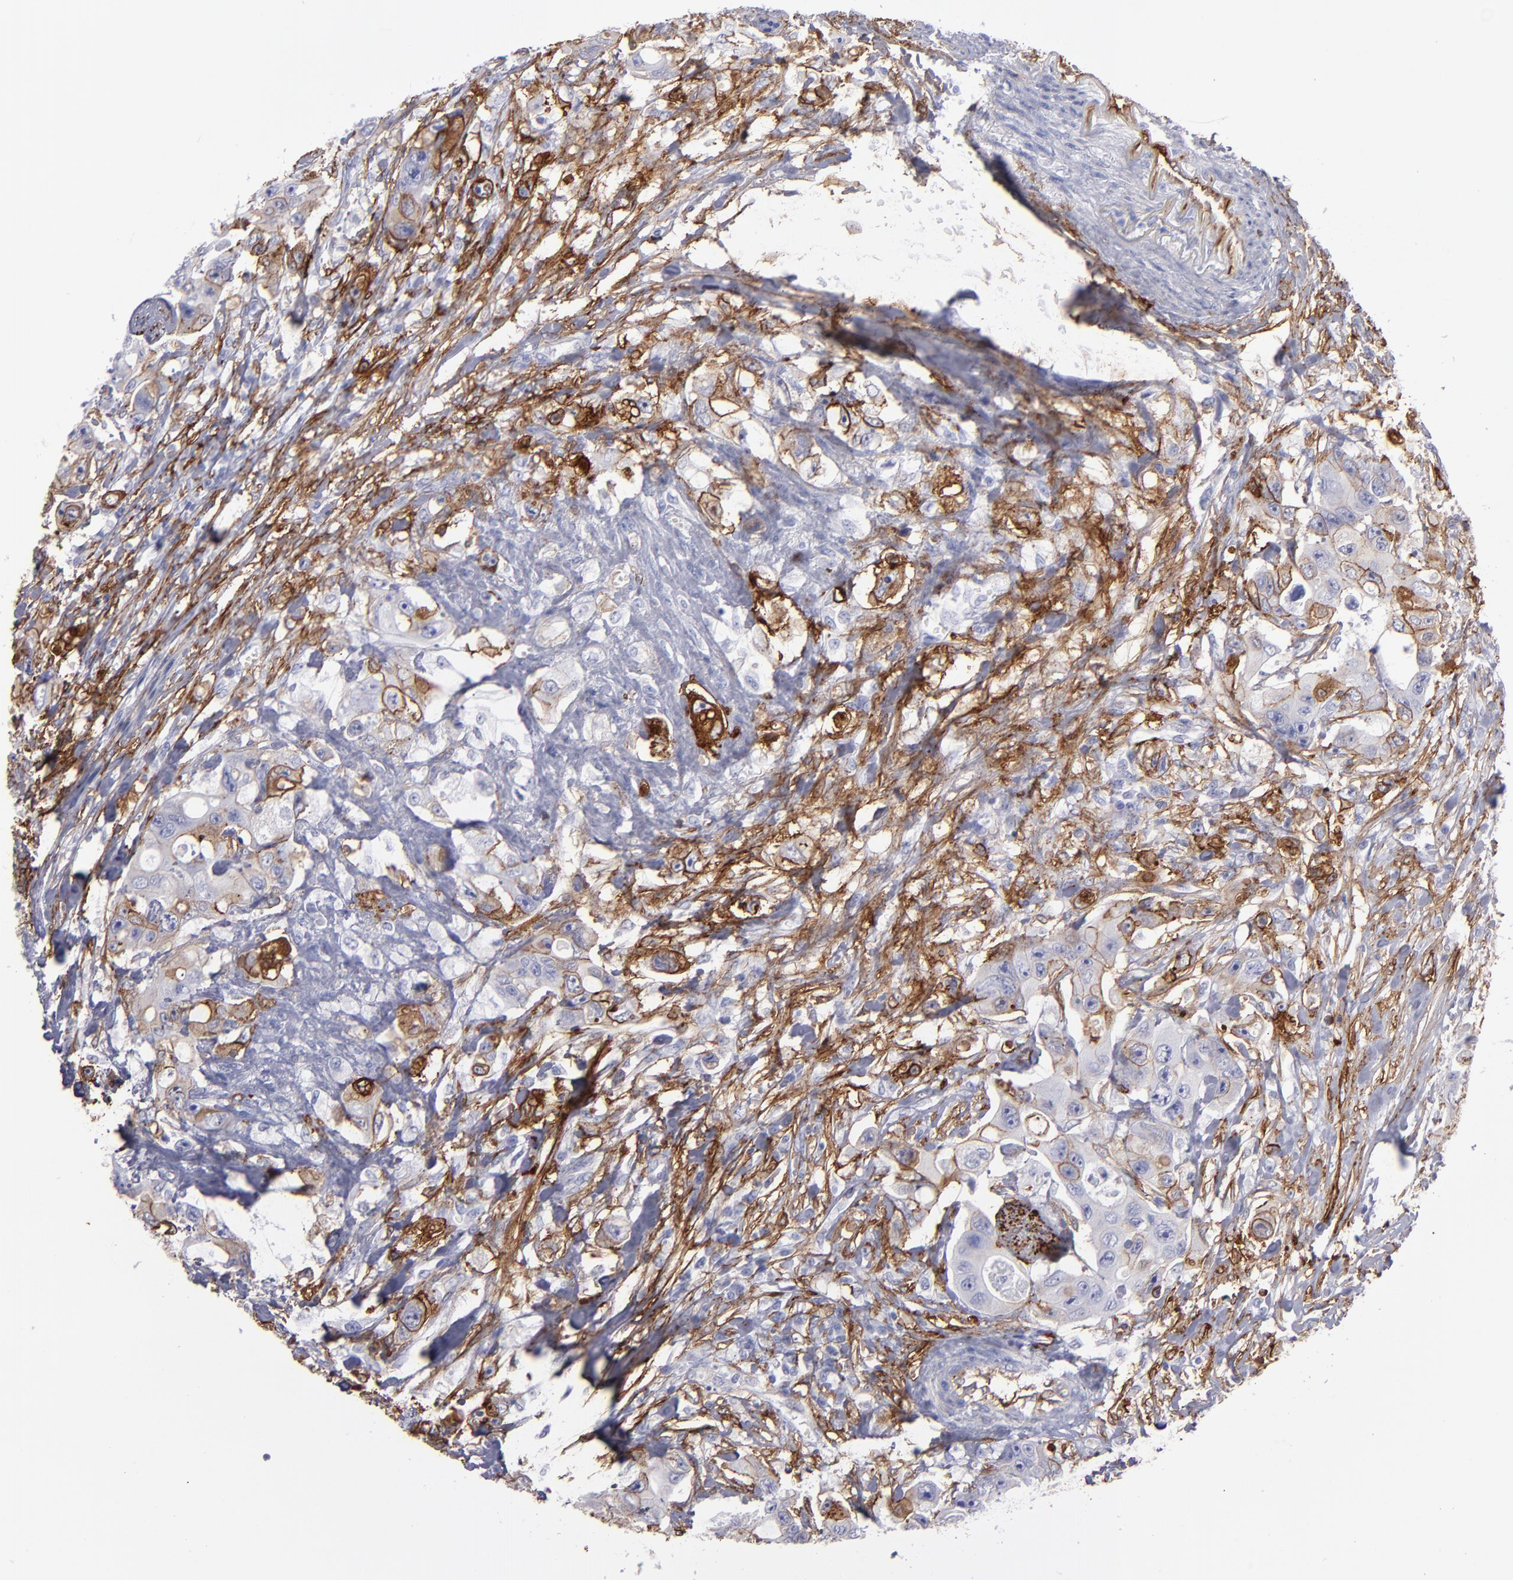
{"staining": {"intensity": "strong", "quantity": "25%-75%", "location": "cytoplasmic/membranous"}, "tissue": "colorectal cancer", "cell_type": "Tumor cells", "image_type": "cancer", "snomed": [{"axis": "morphology", "description": "Adenocarcinoma, NOS"}, {"axis": "topography", "description": "Colon"}], "caption": "This histopathology image demonstrates adenocarcinoma (colorectal) stained with immunohistochemistry to label a protein in brown. The cytoplasmic/membranous of tumor cells show strong positivity for the protein. Nuclei are counter-stained blue.", "gene": "AHNAK2", "patient": {"sex": "female", "age": 46}}